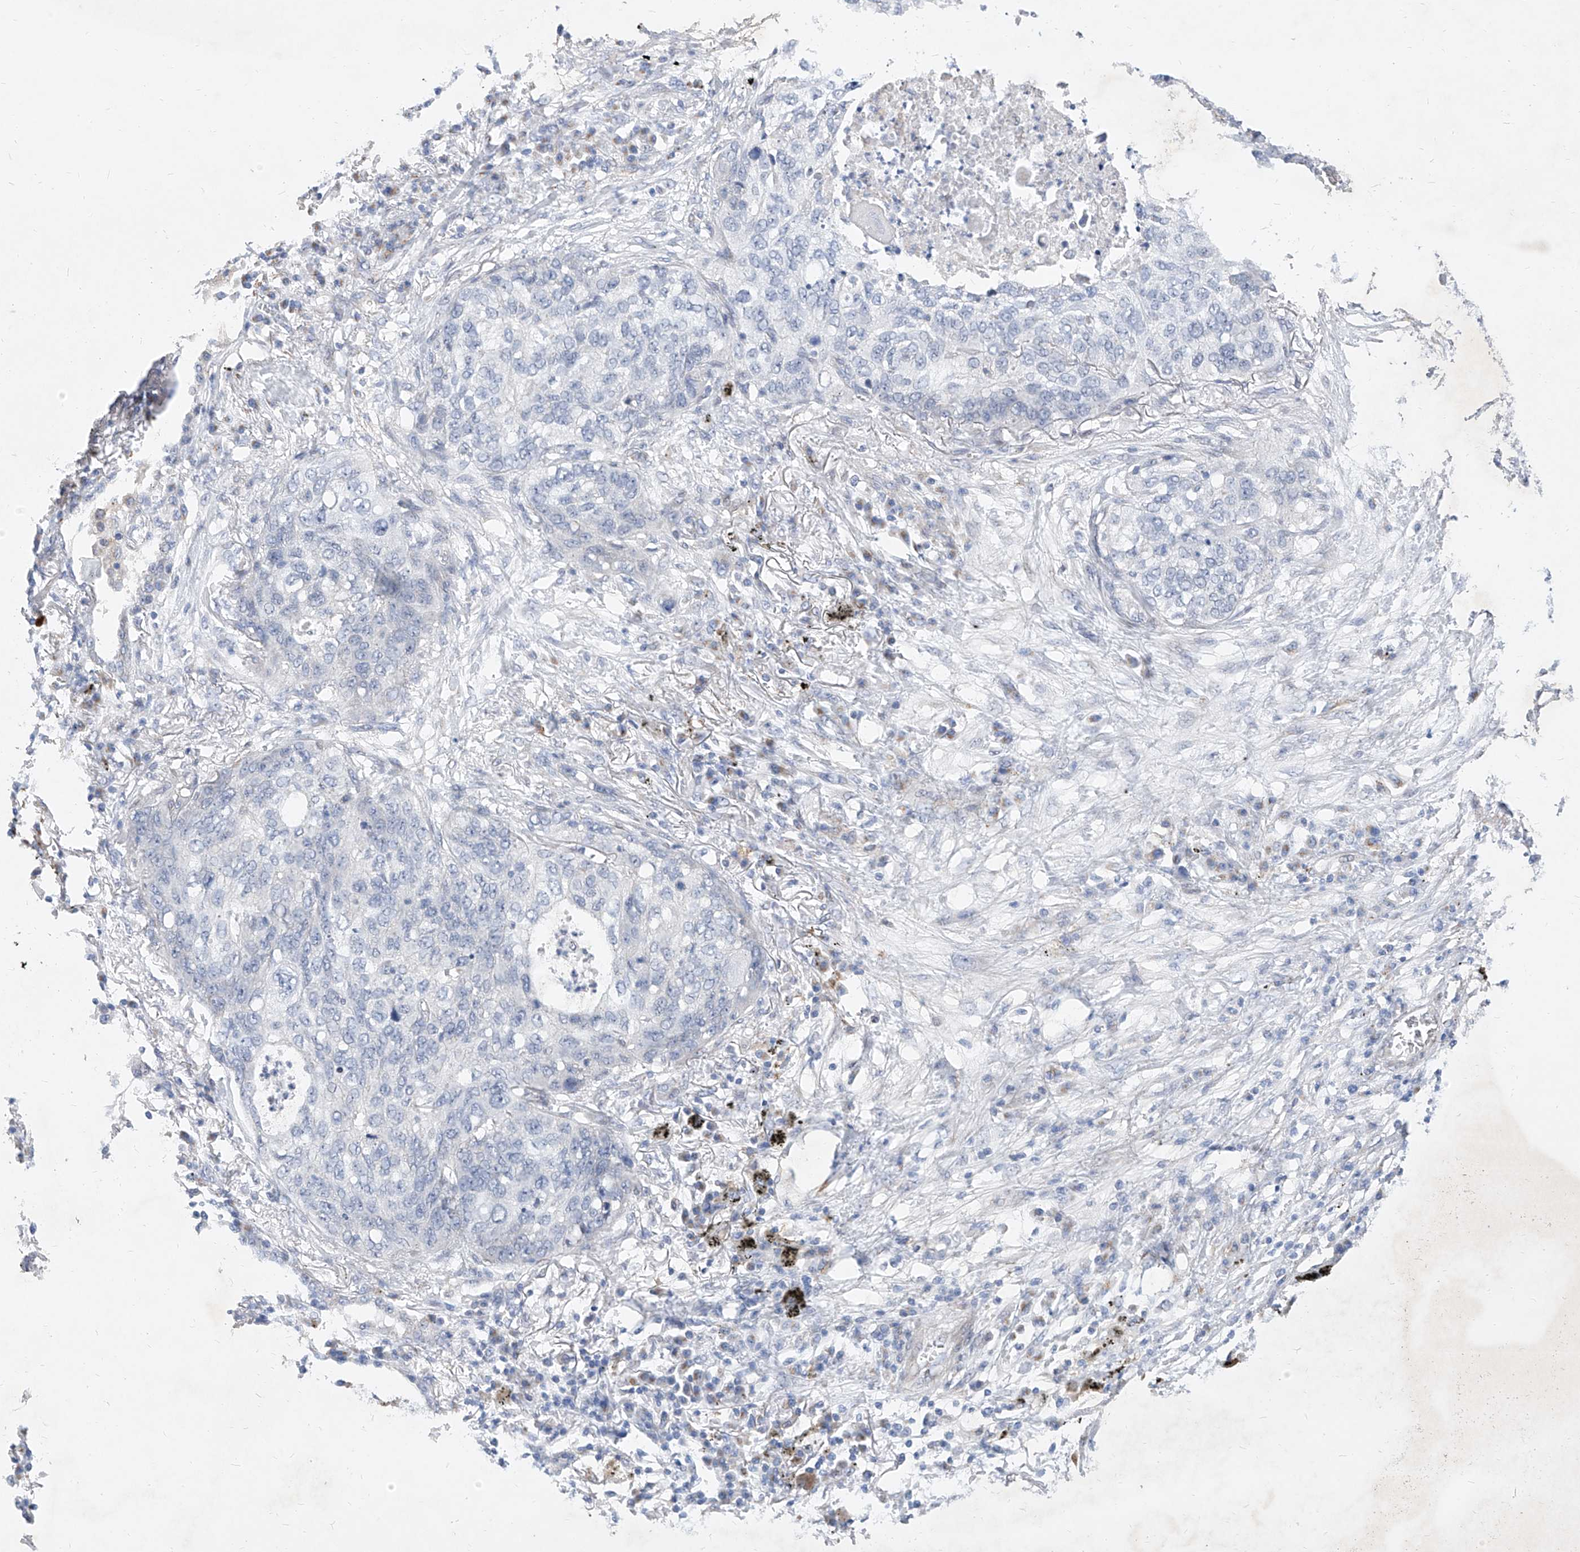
{"staining": {"intensity": "negative", "quantity": "none", "location": "none"}, "tissue": "lung cancer", "cell_type": "Tumor cells", "image_type": "cancer", "snomed": [{"axis": "morphology", "description": "Squamous cell carcinoma, NOS"}, {"axis": "topography", "description": "Lung"}], "caption": "The immunohistochemistry photomicrograph has no significant expression in tumor cells of lung squamous cell carcinoma tissue.", "gene": "MX2", "patient": {"sex": "female", "age": 63}}